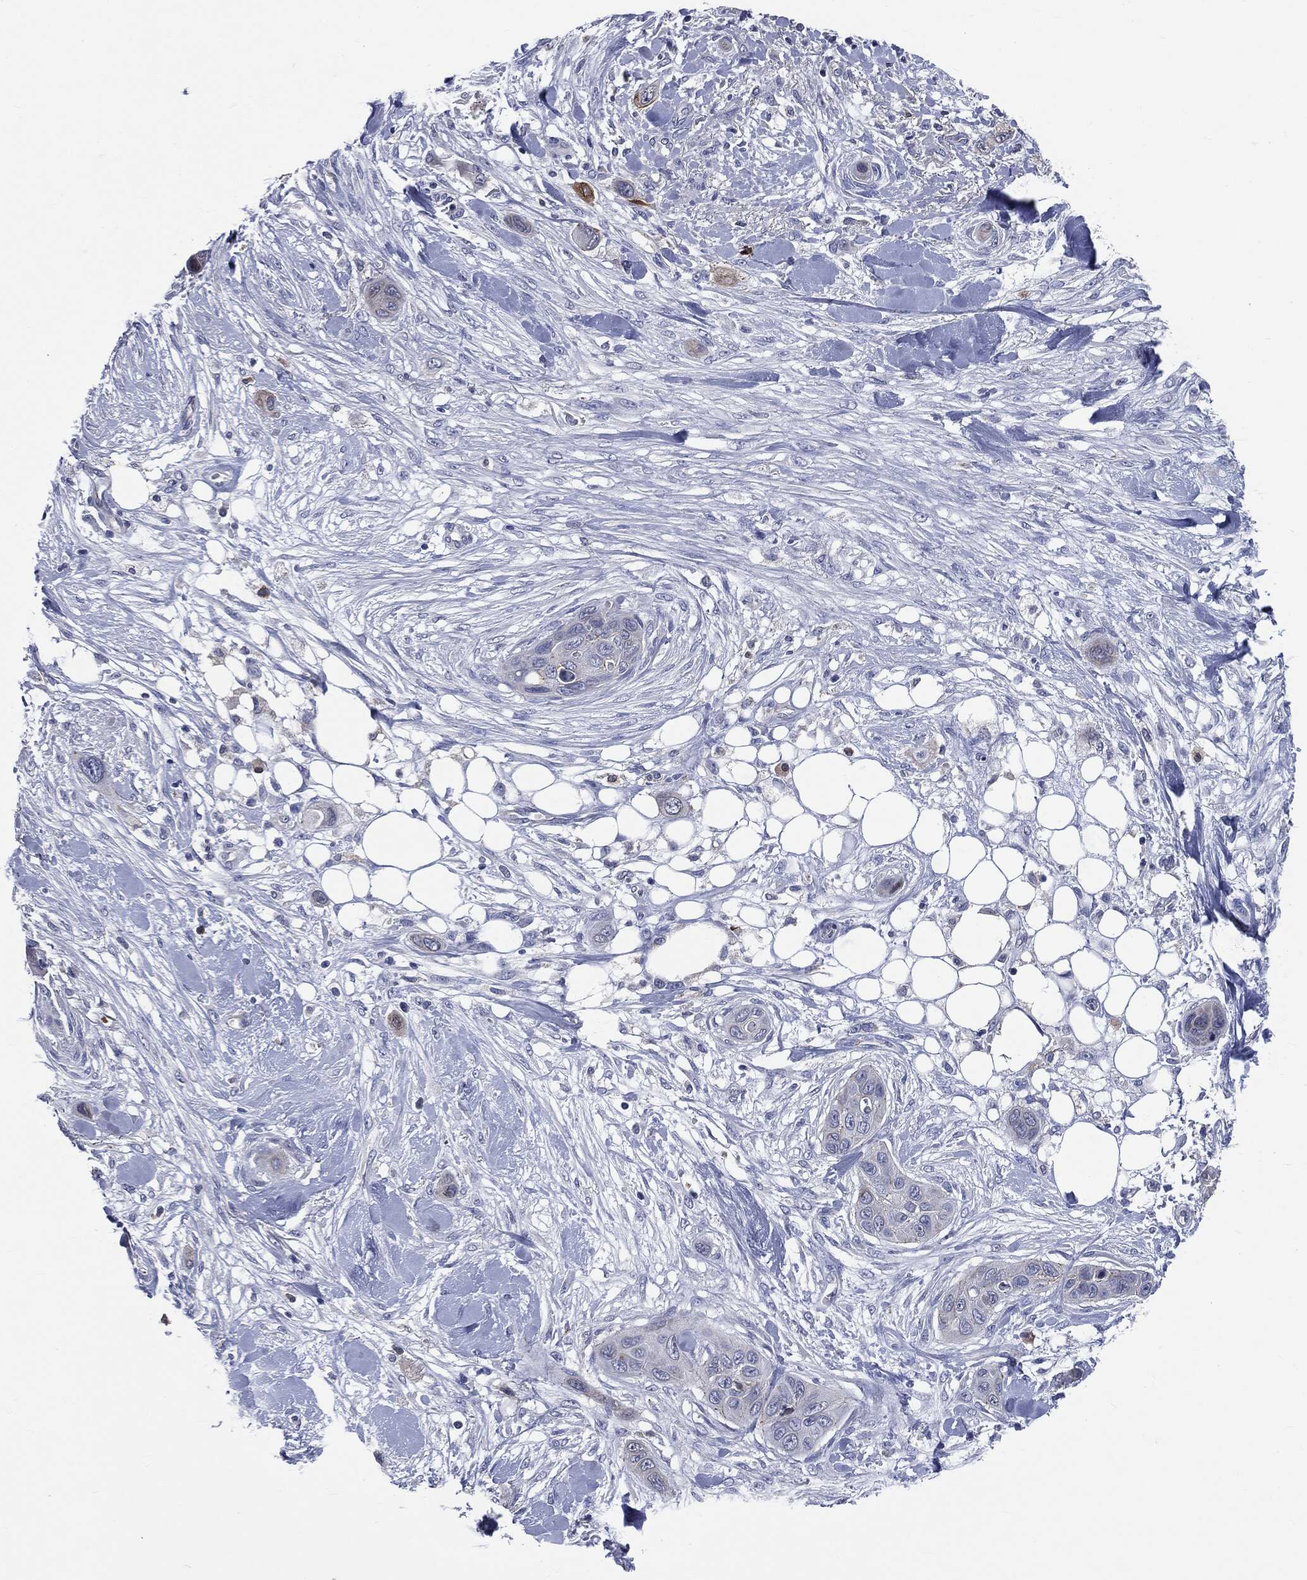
{"staining": {"intensity": "moderate", "quantity": "<25%", "location": "cytoplasmic/membranous,nuclear"}, "tissue": "skin cancer", "cell_type": "Tumor cells", "image_type": "cancer", "snomed": [{"axis": "morphology", "description": "Squamous cell carcinoma, NOS"}, {"axis": "topography", "description": "Skin"}], "caption": "Moderate cytoplasmic/membranous and nuclear expression for a protein is seen in approximately <25% of tumor cells of skin cancer using immunohistochemistry.", "gene": "PTGS2", "patient": {"sex": "male", "age": 78}}